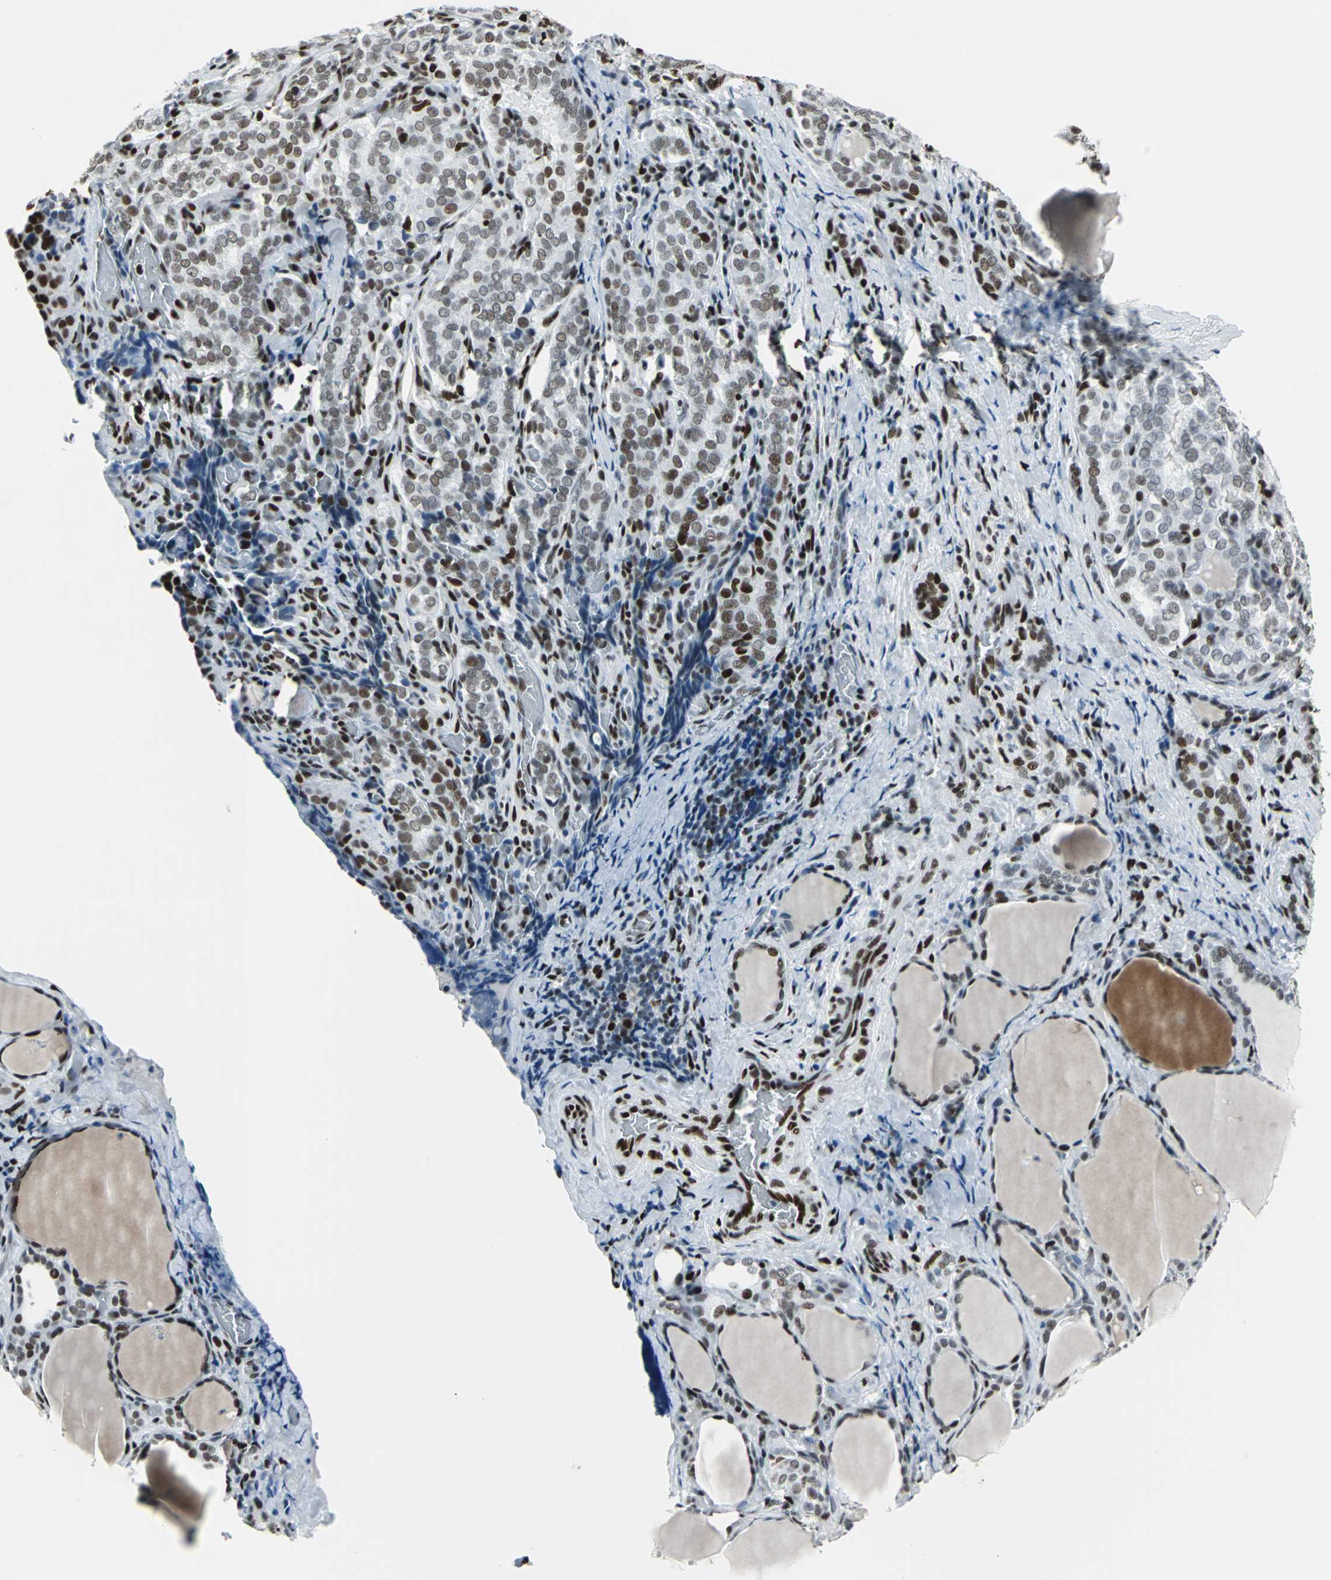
{"staining": {"intensity": "weak", "quantity": ">75%", "location": "nuclear"}, "tissue": "thyroid cancer", "cell_type": "Tumor cells", "image_type": "cancer", "snomed": [{"axis": "morphology", "description": "Papillary adenocarcinoma, NOS"}, {"axis": "topography", "description": "Thyroid gland"}], "caption": "IHC (DAB) staining of papillary adenocarcinoma (thyroid) demonstrates weak nuclear protein staining in approximately >75% of tumor cells.", "gene": "HDAC2", "patient": {"sex": "female", "age": 30}}